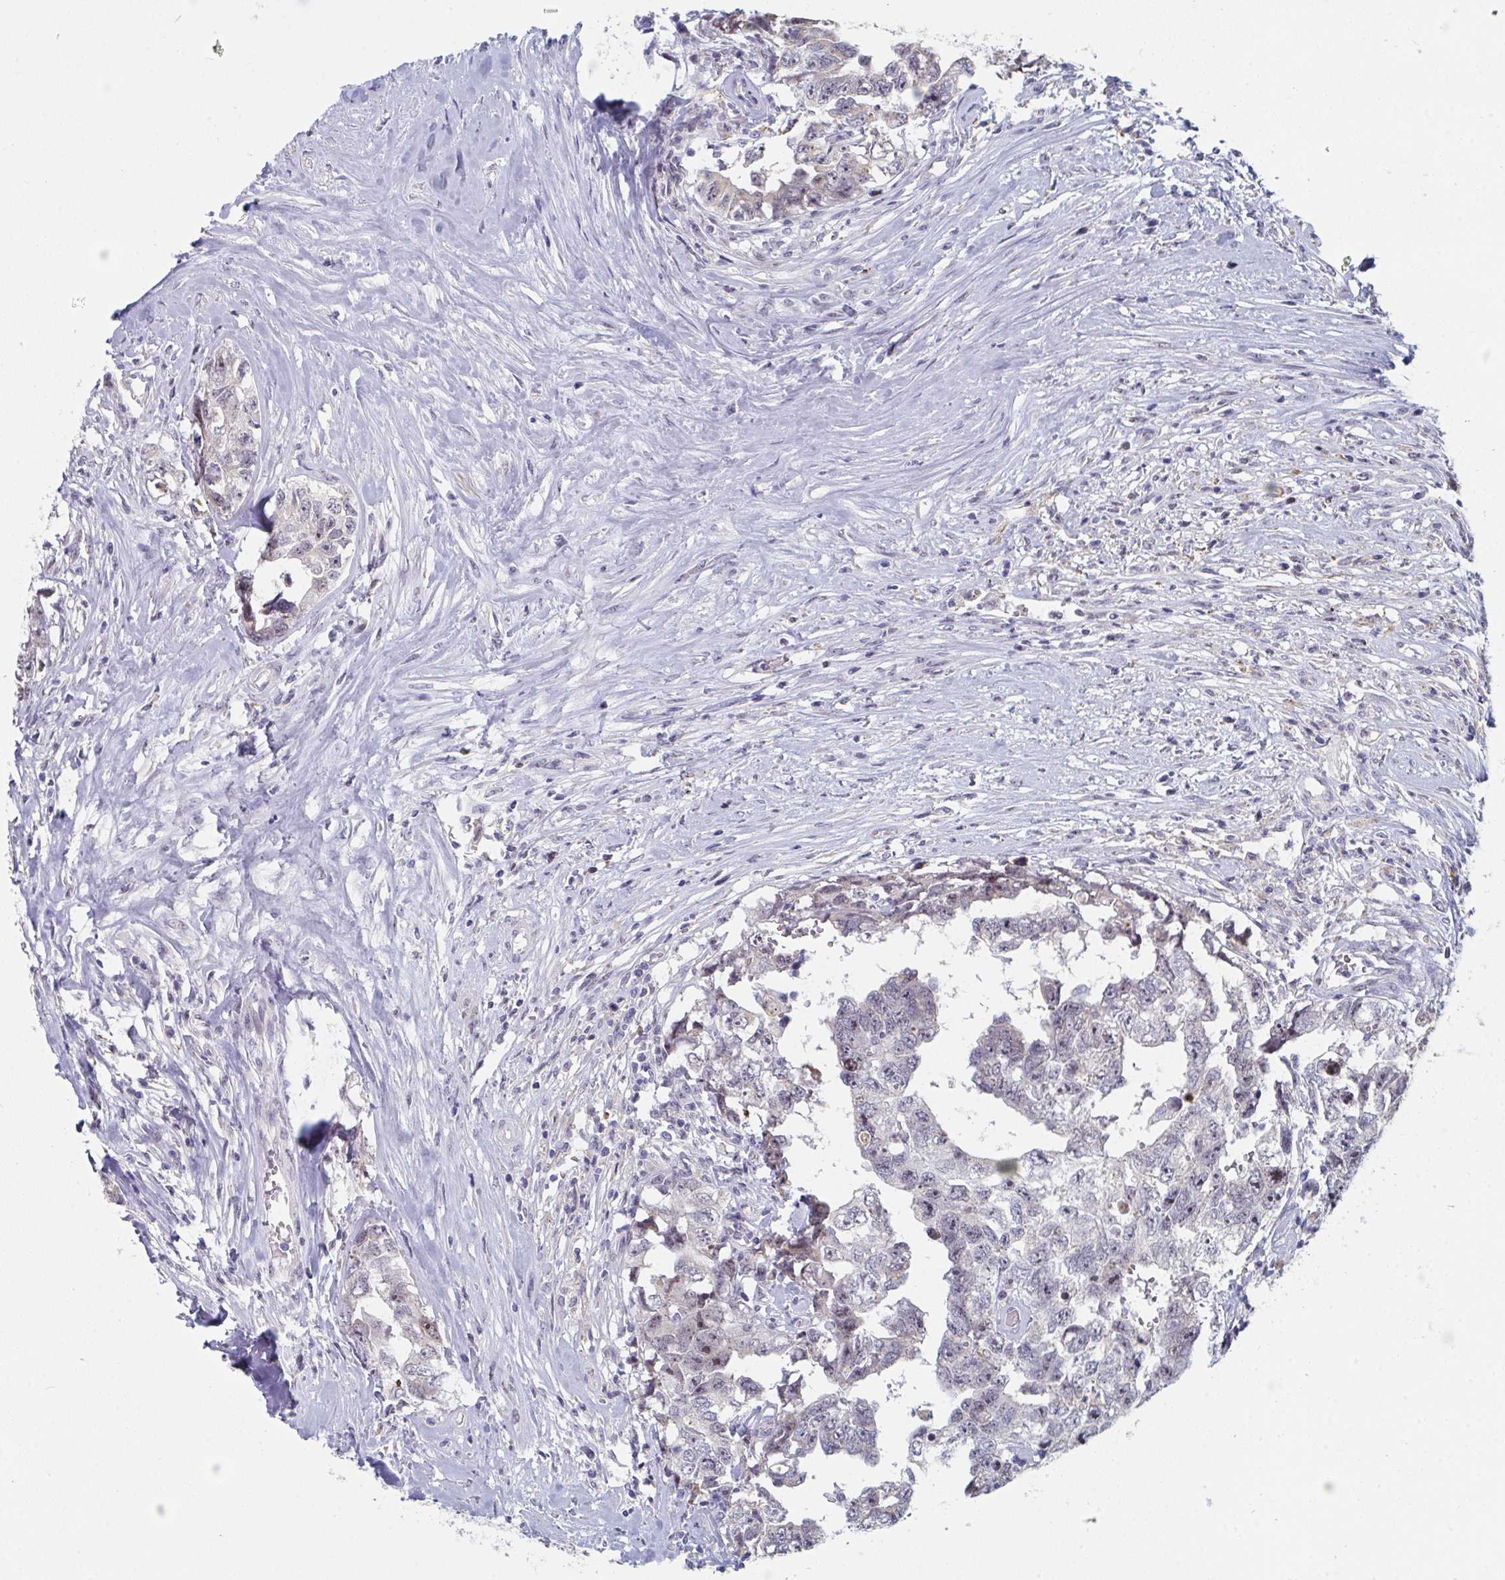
{"staining": {"intensity": "weak", "quantity": "<25%", "location": "nuclear"}, "tissue": "testis cancer", "cell_type": "Tumor cells", "image_type": "cancer", "snomed": [{"axis": "morphology", "description": "Carcinoma, Embryonal, NOS"}, {"axis": "topography", "description": "Testis"}], "caption": "Image shows no significant protein positivity in tumor cells of embryonal carcinoma (testis).", "gene": "CENPT", "patient": {"sex": "male", "age": 22}}